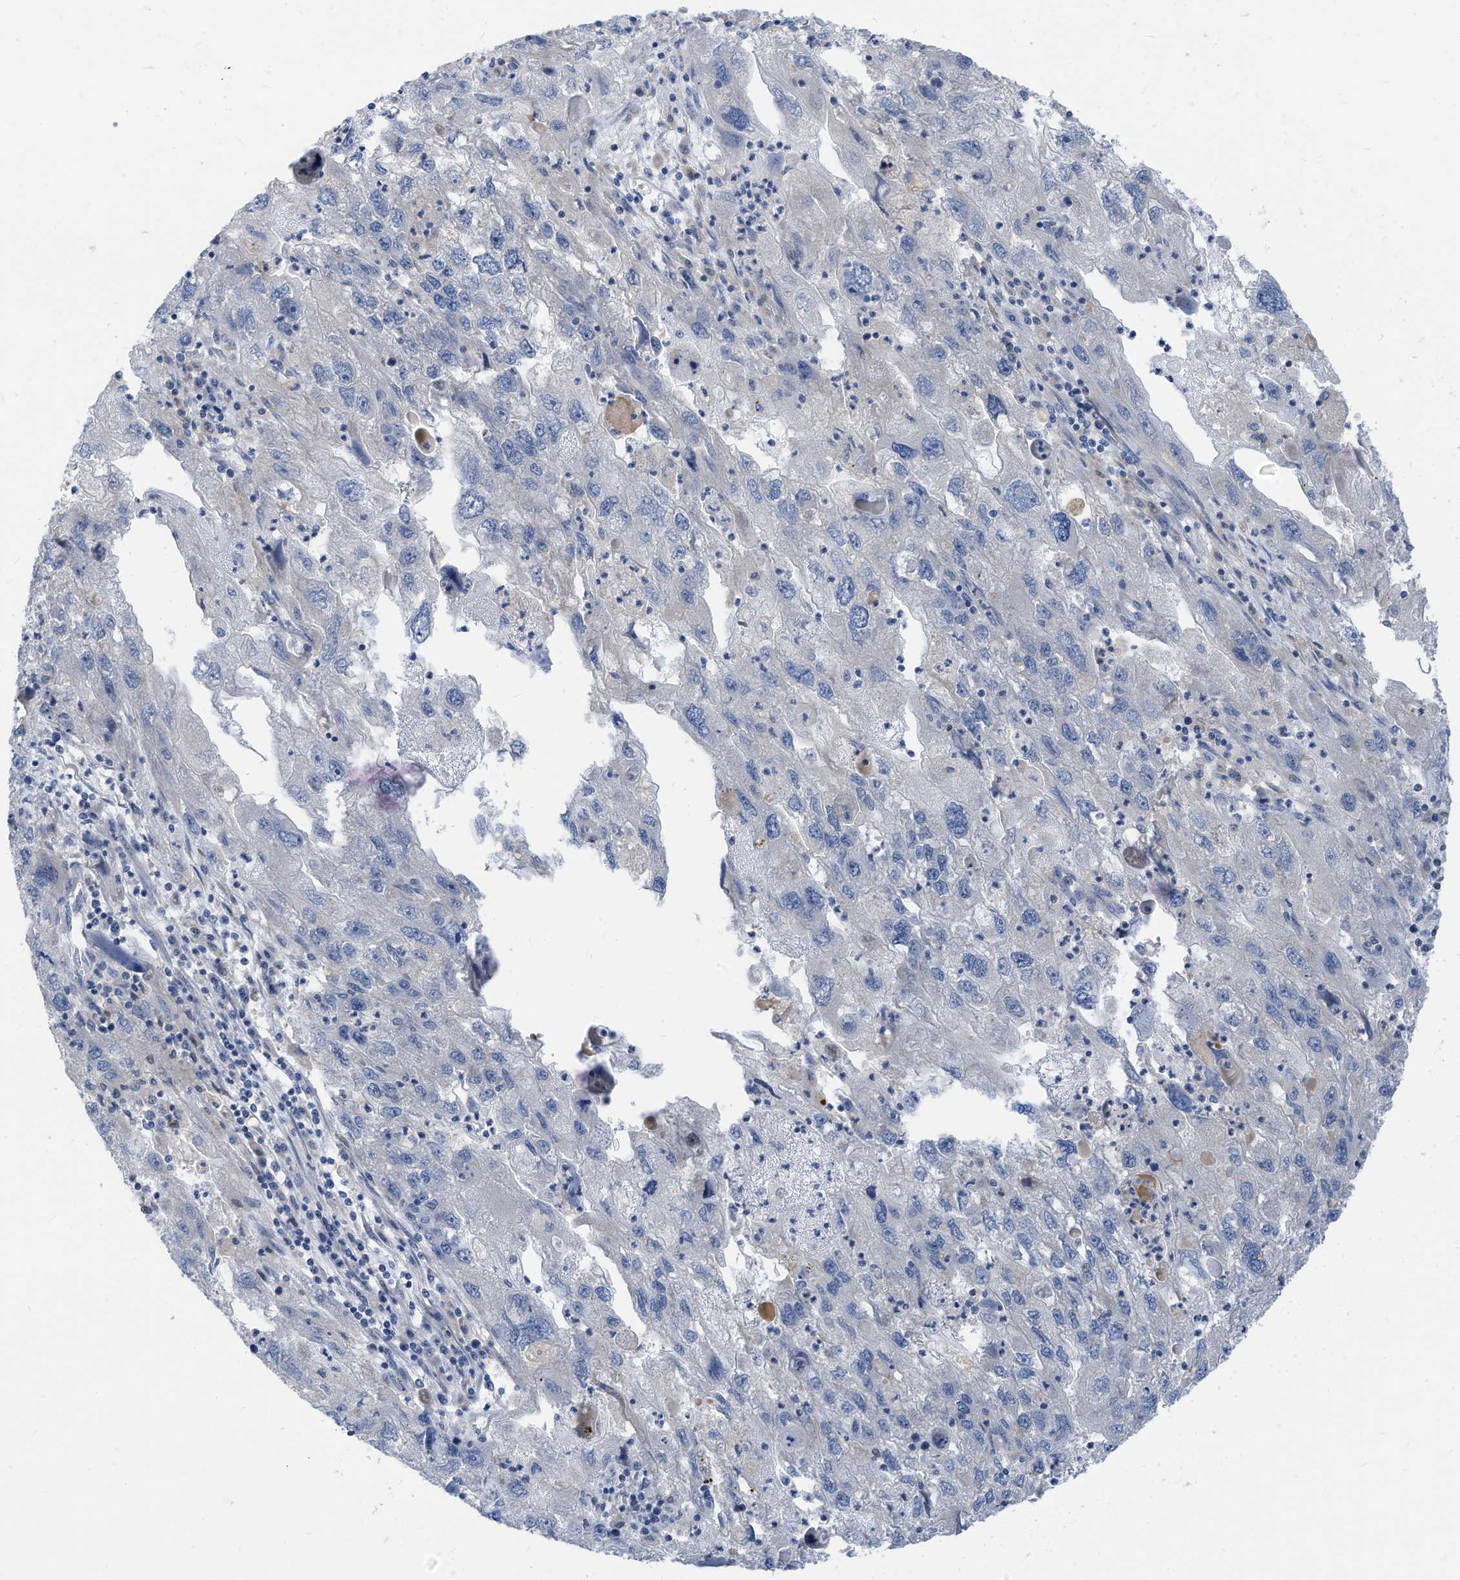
{"staining": {"intensity": "negative", "quantity": "none", "location": "none"}, "tissue": "endometrial cancer", "cell_type": "Tumor cells", "image_type": "cancer", "snomed": [{"axis": "morphology", "description": "Adenocarcinoma, NOS"}, {"axis": "topography", "description": "Endometrium"}], "caption": "Tumor cells show no significant protein positivity in adenocarcinoma (endometrial). (DAB immunohistochemistry visualized using brightfield microscopy, high magnification).", "gene": "LDAH", "patient": {"sex": "female", "age": 49}}